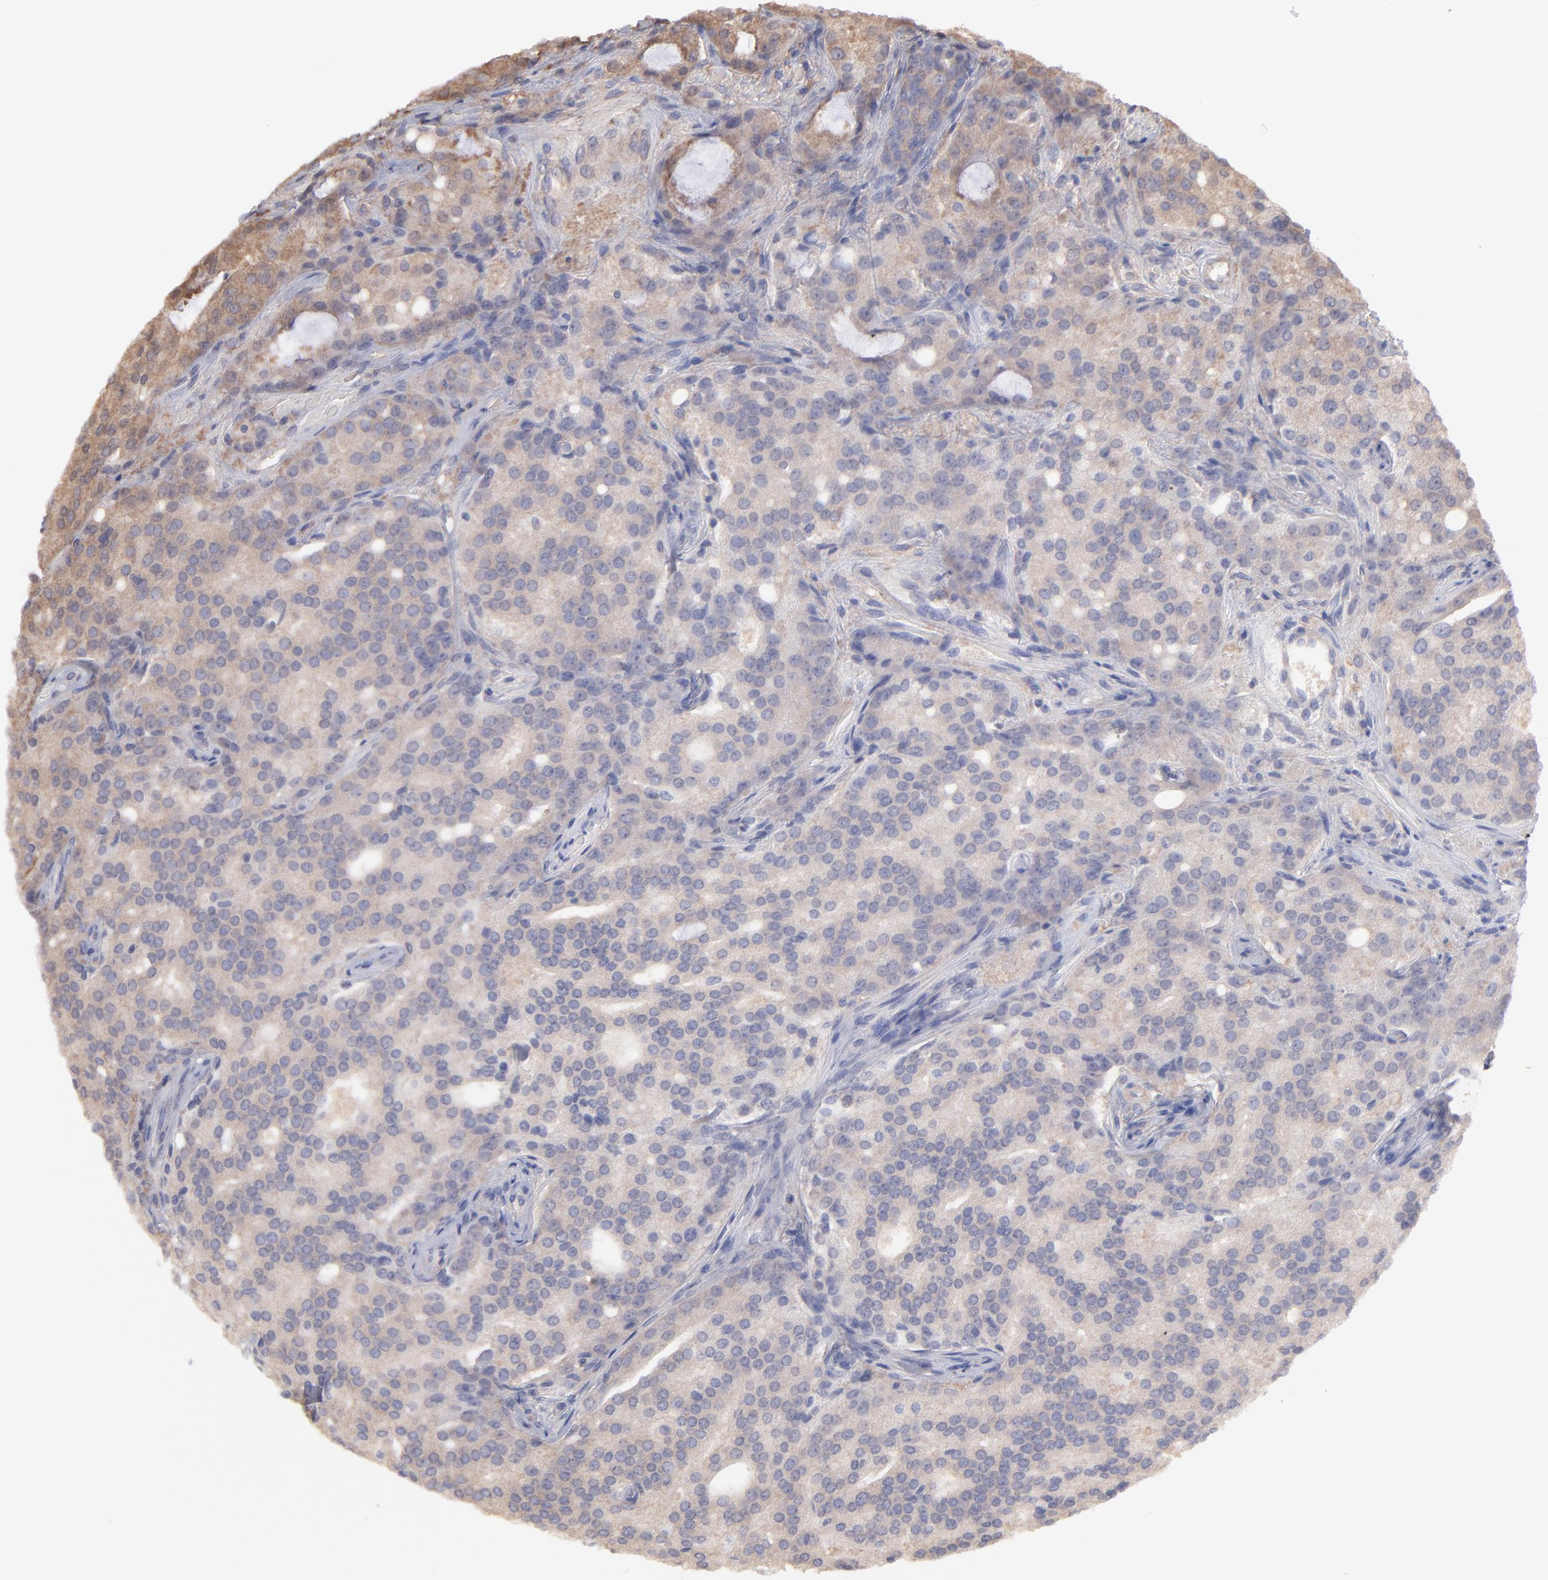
{"staining": {"intensity": "strong", "quantity": ">75%", "location": "cytoplasmic/membranous"}, "tissue": "prostate cancer", "cell_type": "Tumor cells", "image_type": "cancer", "snomed": [{"axis": "morphology", "description": "Adenocarcinoma, High grade"}, {"axis": "topography", "description": "Prostate"}], "caption": "High-grade adenocarcinoma (prostate) stained with a protein marker reveals strong staining in tumor cells.", "gene": "MAP2K2", "patient": {"sex": "male", "age": 72}}